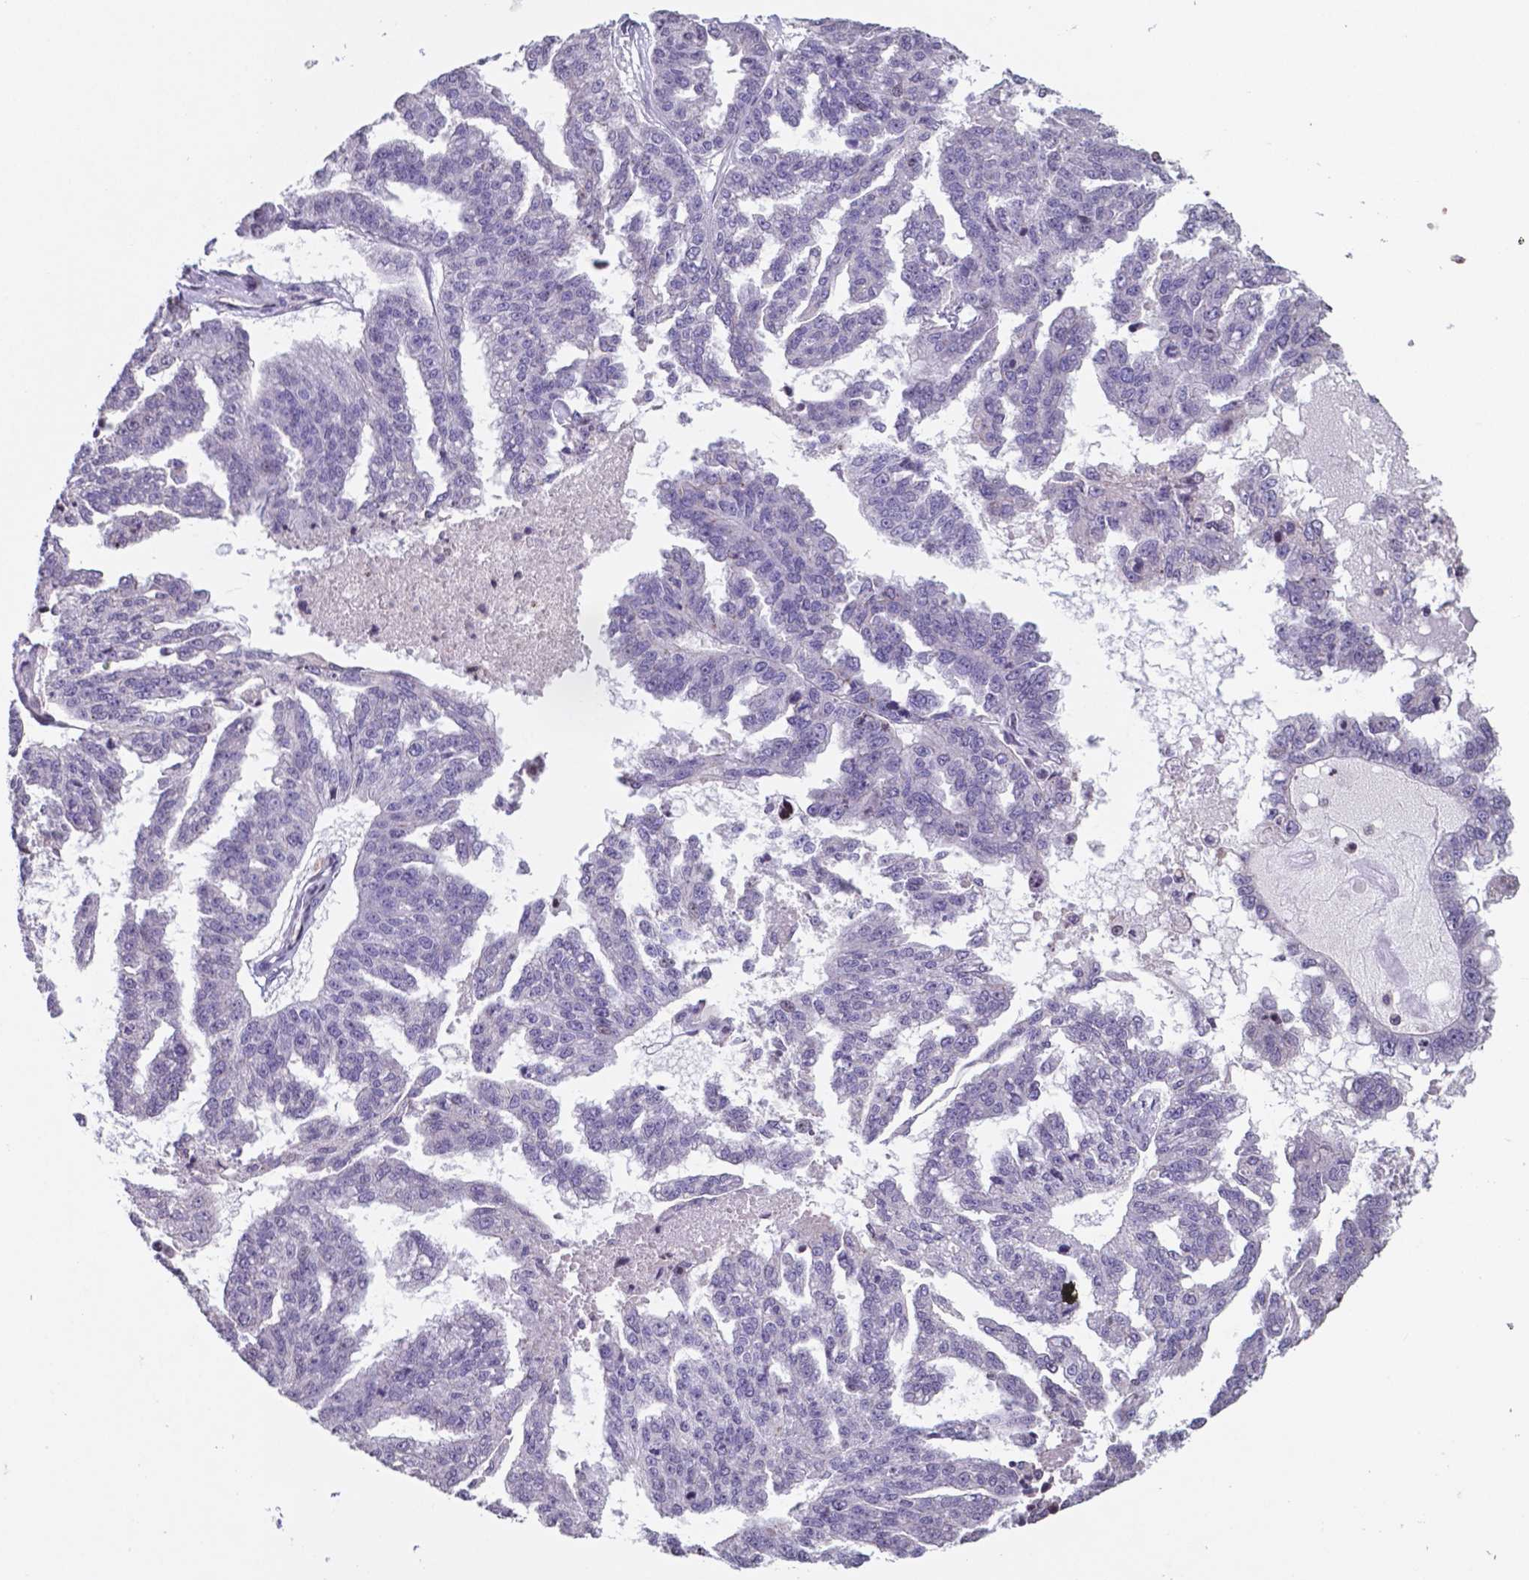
{"staining": {"intensity": "negative", "quantity": "none", "location": "none"}, "tissue": "ovarian cancer", "cell_type": "Tumor cells", "image_type": "cancer", "snomed": [{"axis": "morphology", "description": "Cystadenocarcinoma, serous, NOS"}, {"axis": "topography", "description": "Ovary"}], "caption": "The photomicrograph shows no significant expression in tumor cells of ovarian serous cystadenocarcinoma. (DAB IHC with hematoxylin counter stain).", "gene": "MLC1", "patient": {"sex": "female", "age": 58}}